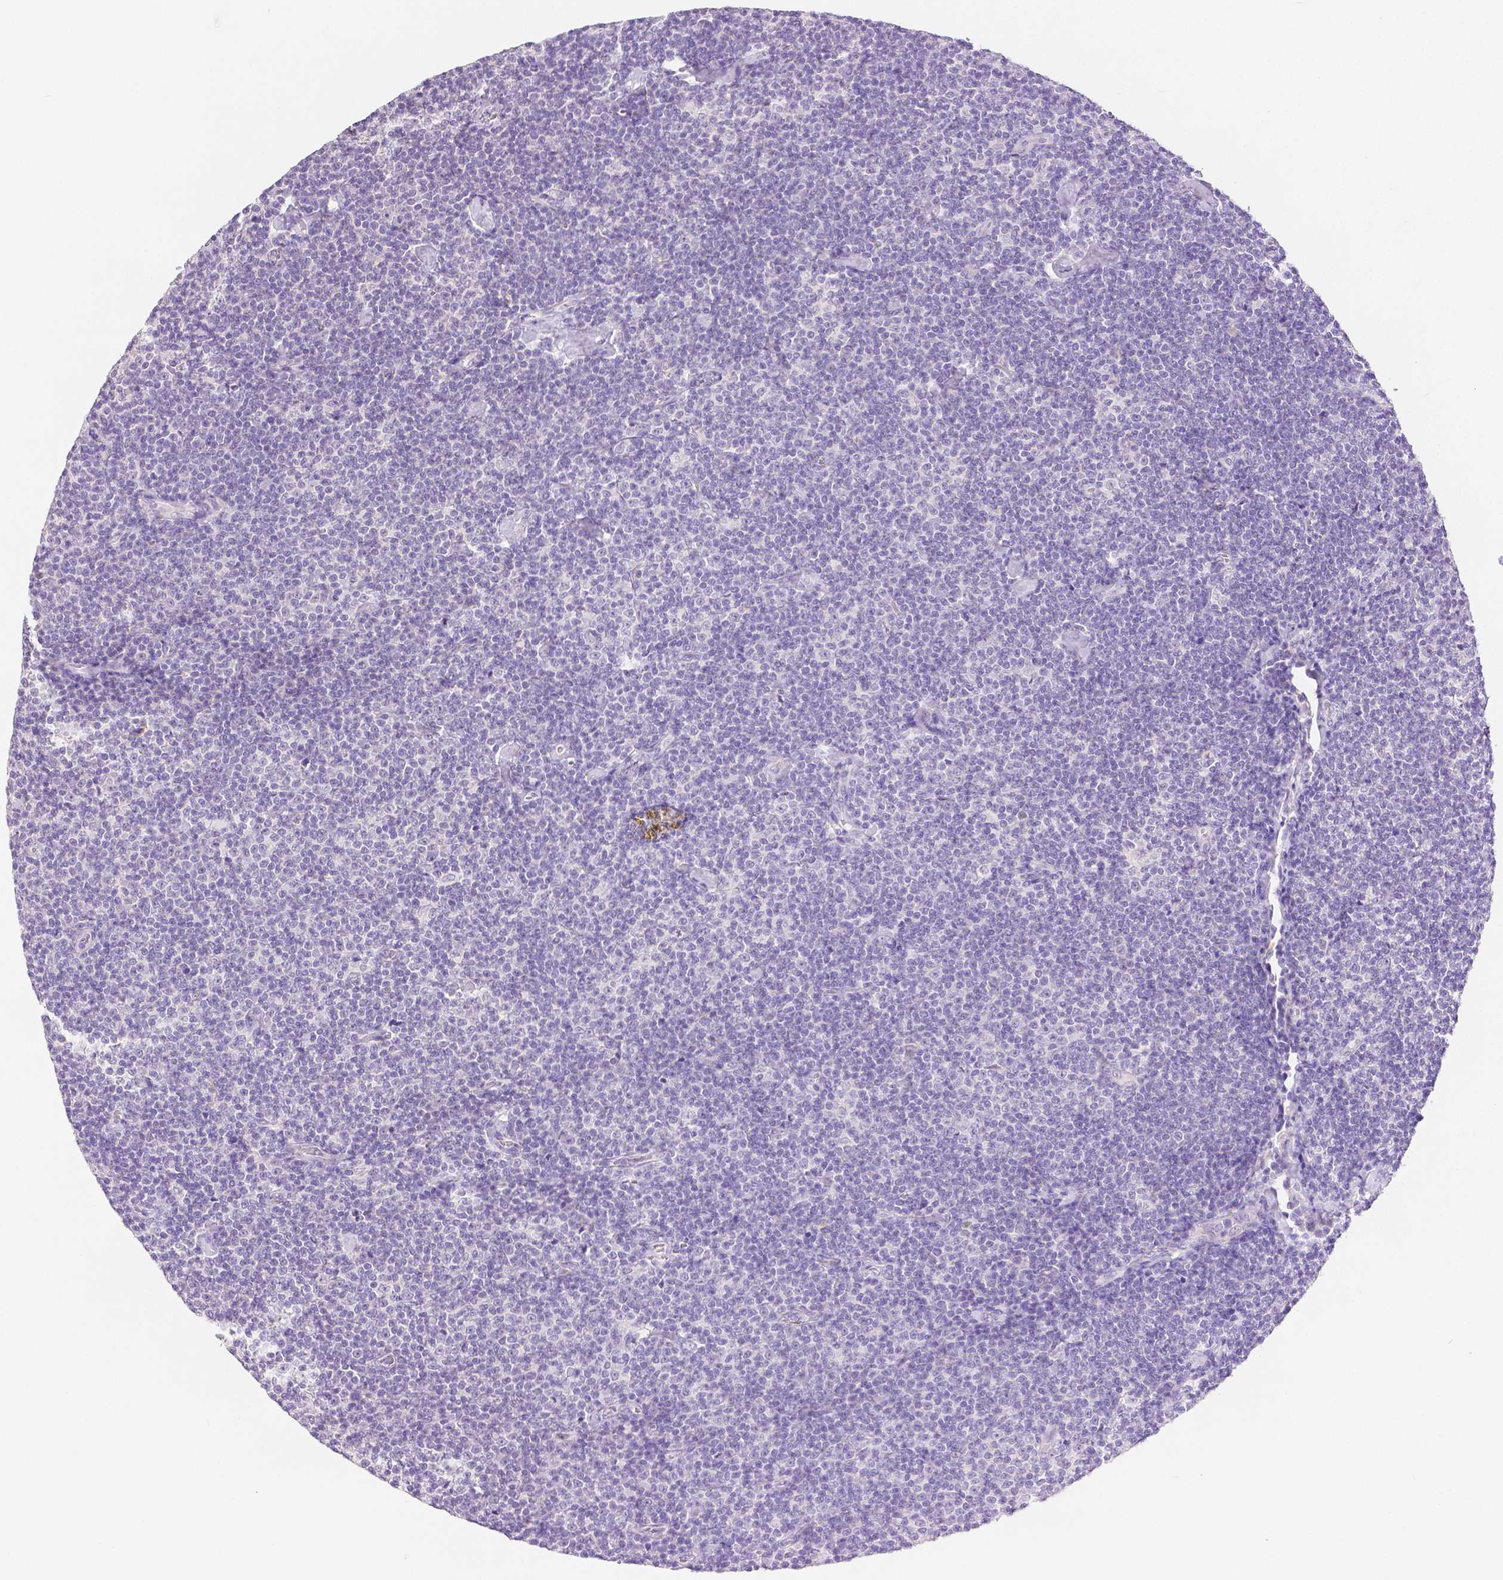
{"staining": {"intensity": "negative", "quantity": "none", "location": "none"}, "tissue": "lymphoma", "cell_type": "Tumor cells", "image_type": "cancer", "snomed": [{"axis": "morphology", "description": "Malignant lymphoma, non-Hodgkin's type, Low grade"}, {"axis": "topography", "description": "Lymph node"}], "caption": "DAB immunohistochemical staining of lymphoma shows no significant positivity in tumor cells.", "gene": "HNF1B", "patient": {"sex": "male", "age": 81}}